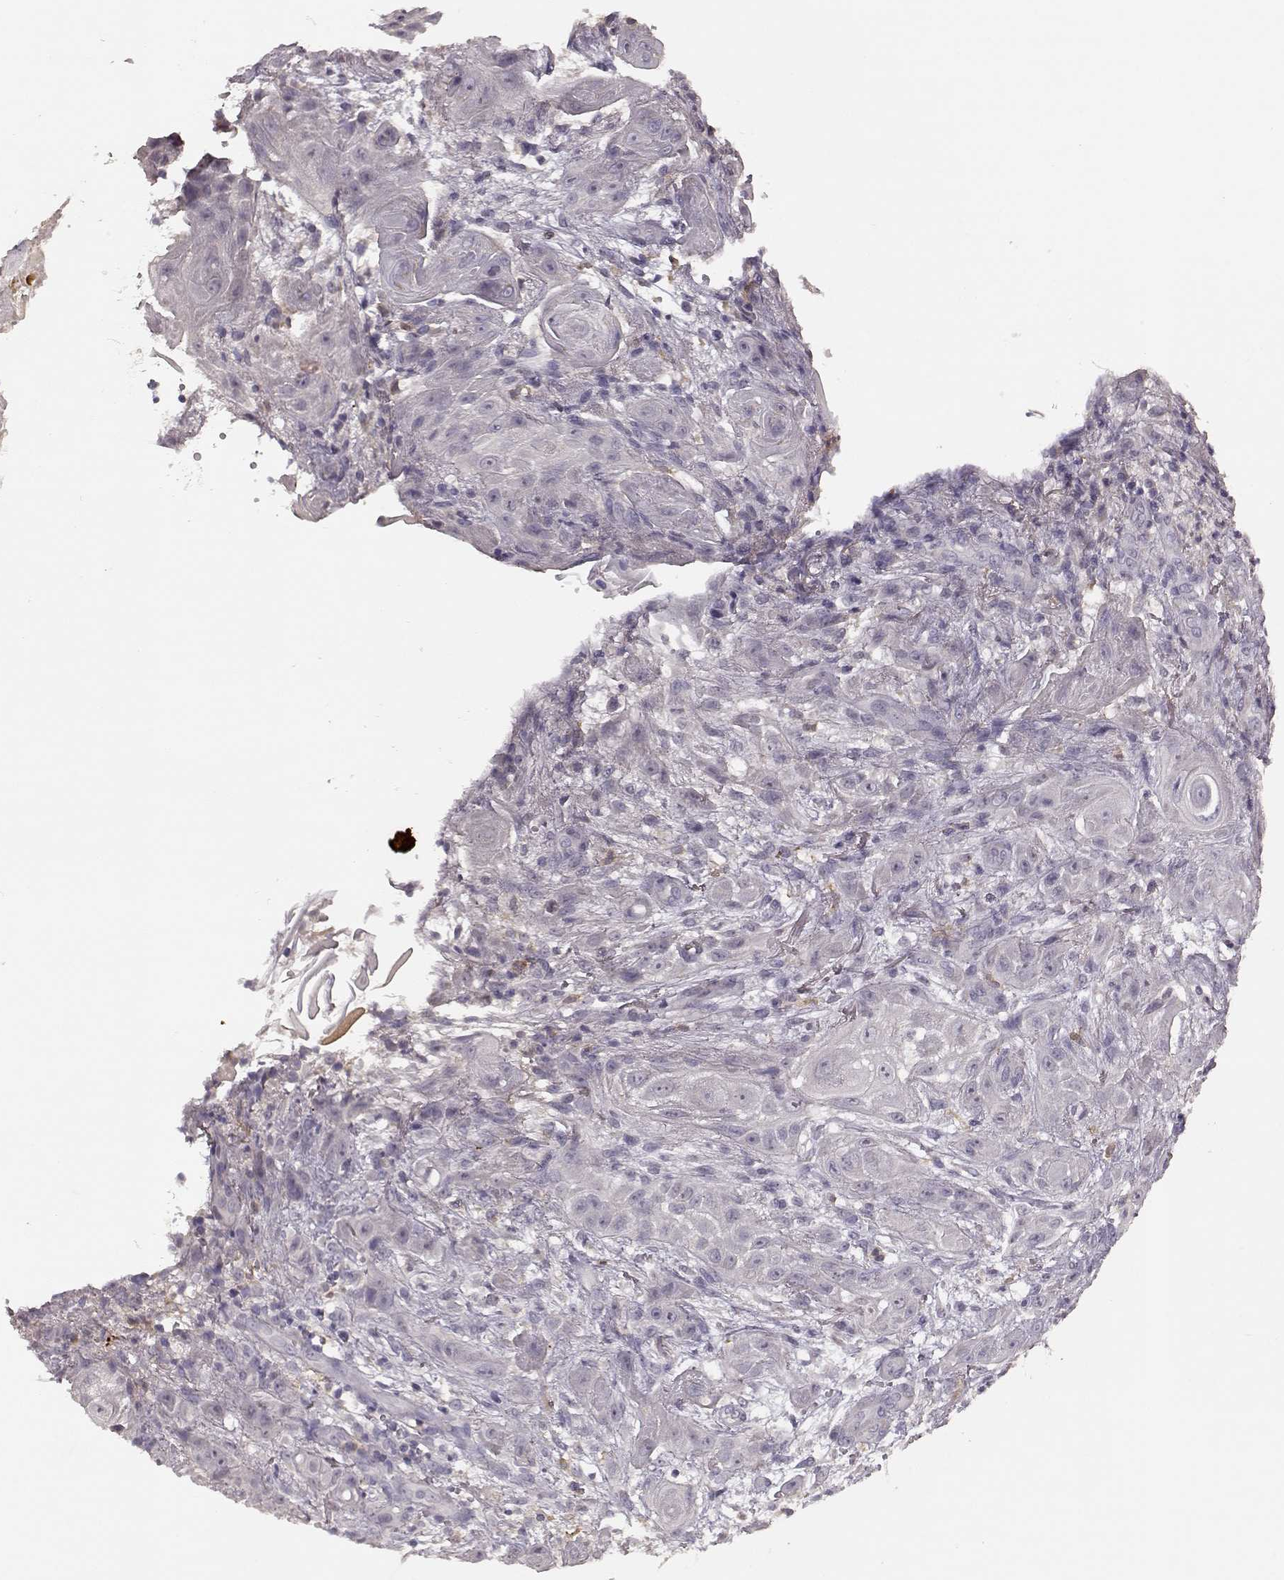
{"staining": {"intensity": "negative", "quantity": "none", "location": "none"}, "tissue": "skin cancer", "cell_type": "Tumor cells", "image_type": "cancer", "snomed": [{"axis": "morphology", "description": "Squamous cell carcinoma, NOS"}, {"axis": "topography", "description": "Skin"}], "caption": "Tumor cells are negative for brown protein staining in skin cancer (squamous cell carcinoma).", "gene": "GHR", "patient": {"sex": "male", "age": 62}}